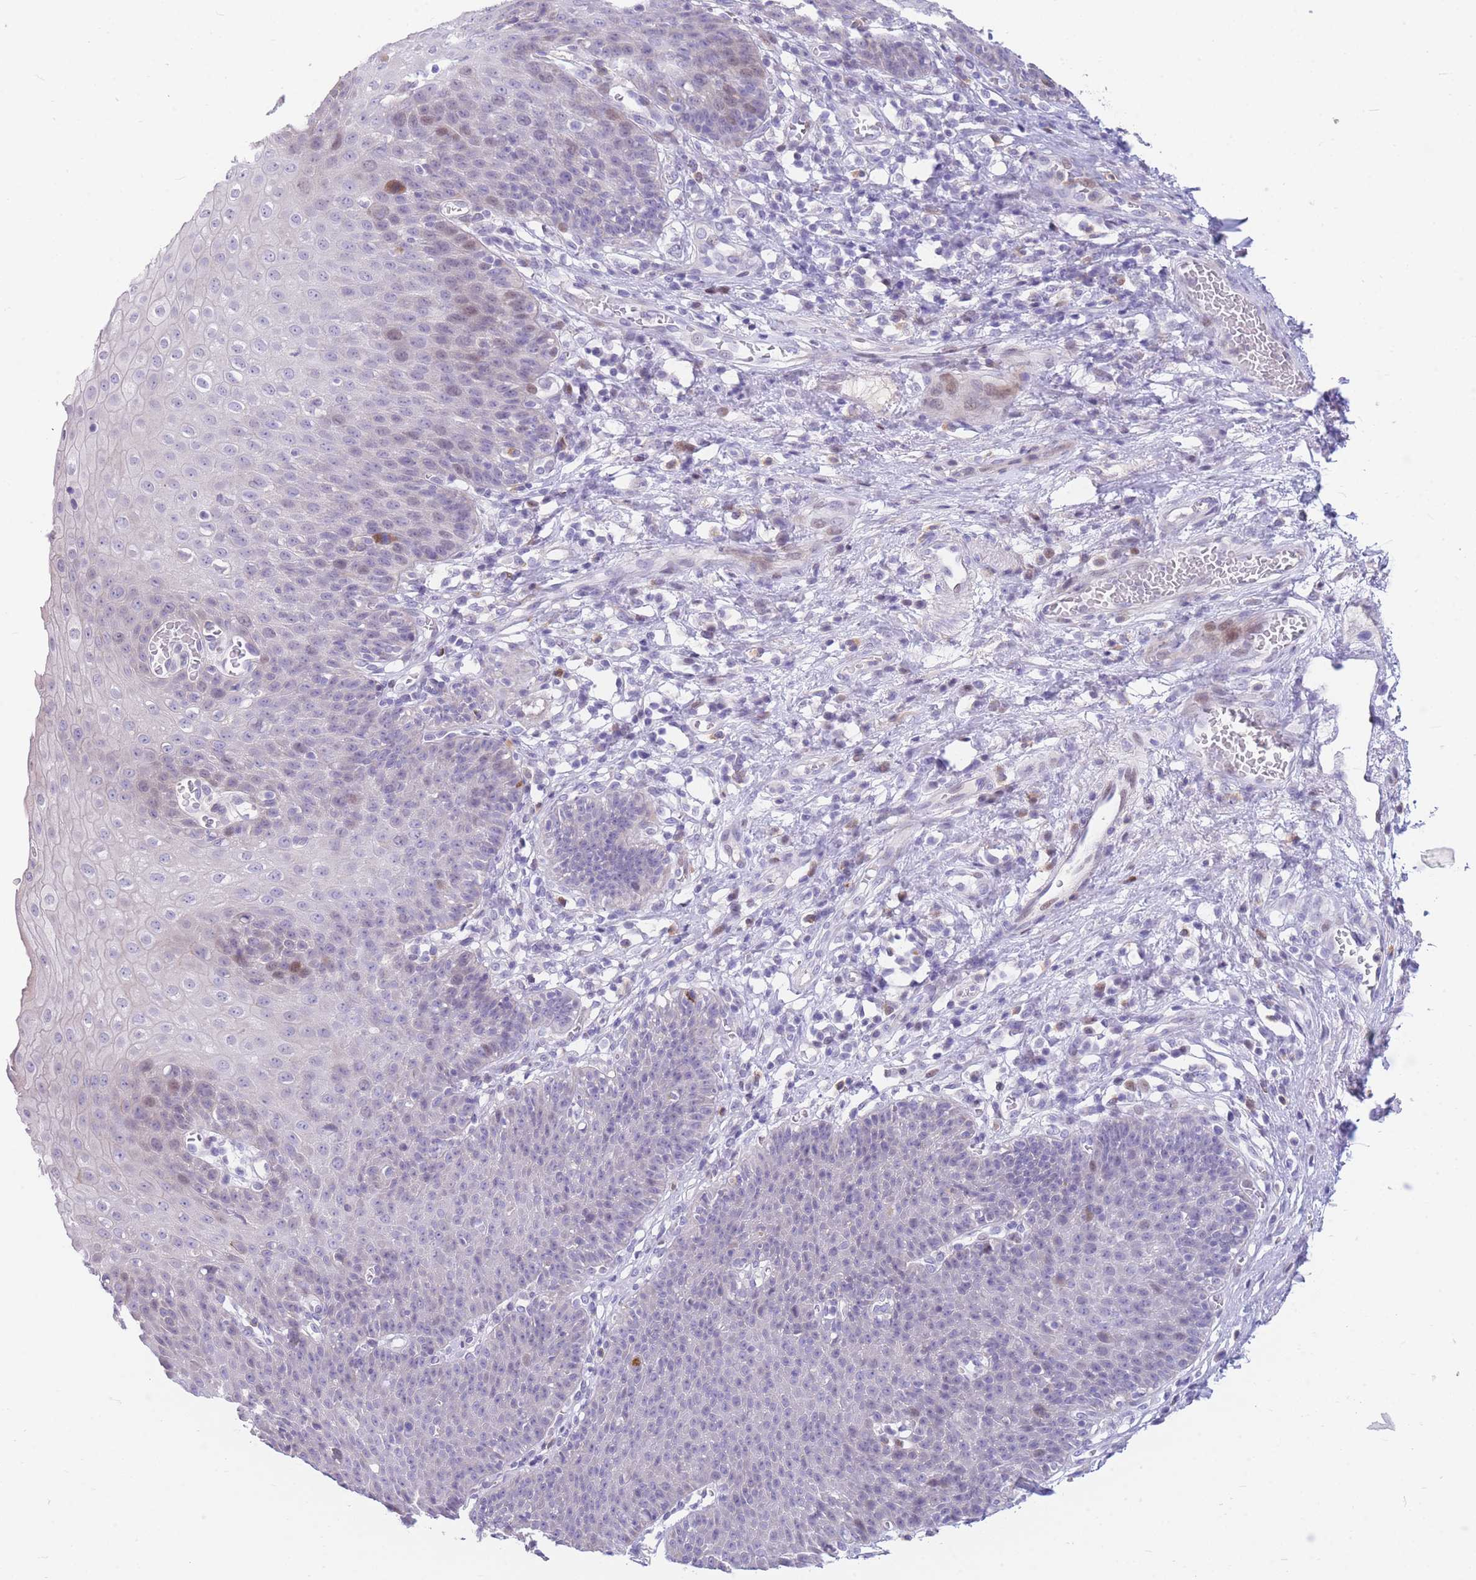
{"staining": {"intensity": "weak", "quantity": "<25%", "location": "cytoplasmic/membranous,nuclear"}, "tissue": "esophagus", "cell_type": "Squamous epithelial cells", "image_type": "normal", "snomed": [{"axis": "morphology", "description": "Normal tissue, NOS"}, {"axis": "topography", "description": "Esophagus"}], "caption": "The micrograph reveals no significant expression in squamous epithelial cells of esophagus.", "gene": "SHCBP1", "patient": {"sex": "male", "age": 71}}